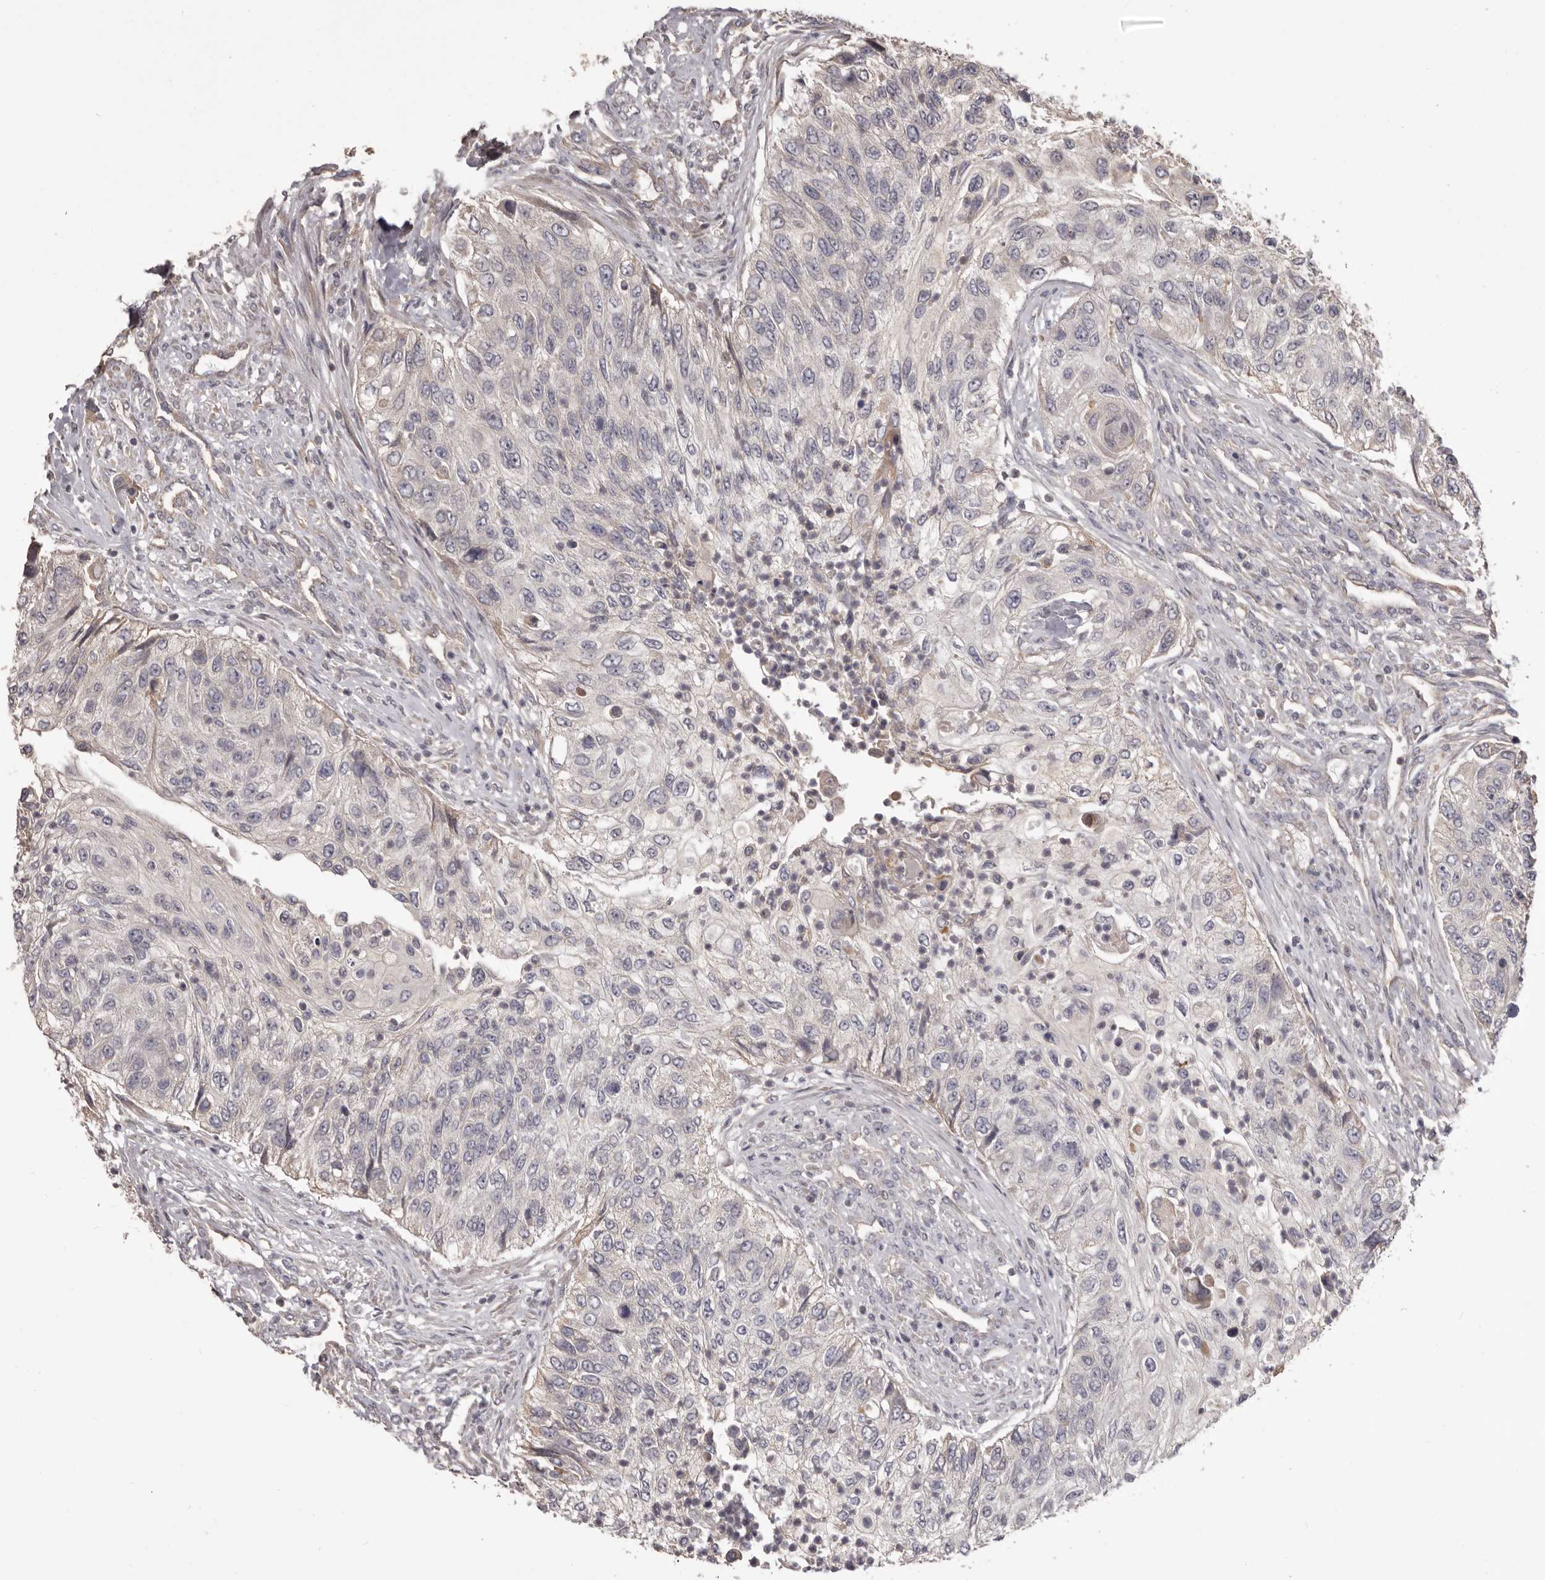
{"staining": {"intensity": "negative", "quantity": "none", "location": "none"}, "tissue": "urothelial cancer", "cell_type": "Tumor cells", "image_type": "cancer", "snomed": [{"axis": "morphology", "description": "Urothelial carcinoma, High grade"}, {"axis": "topography", "description": "Urinary bladder"}], "caption": "A micrograph of high-grade urothelial carcinoma stained for a protein reveals no brown staining in tumor cells.", "gene": "HRH1", "patient": {"sex": "female", "age": 60}}